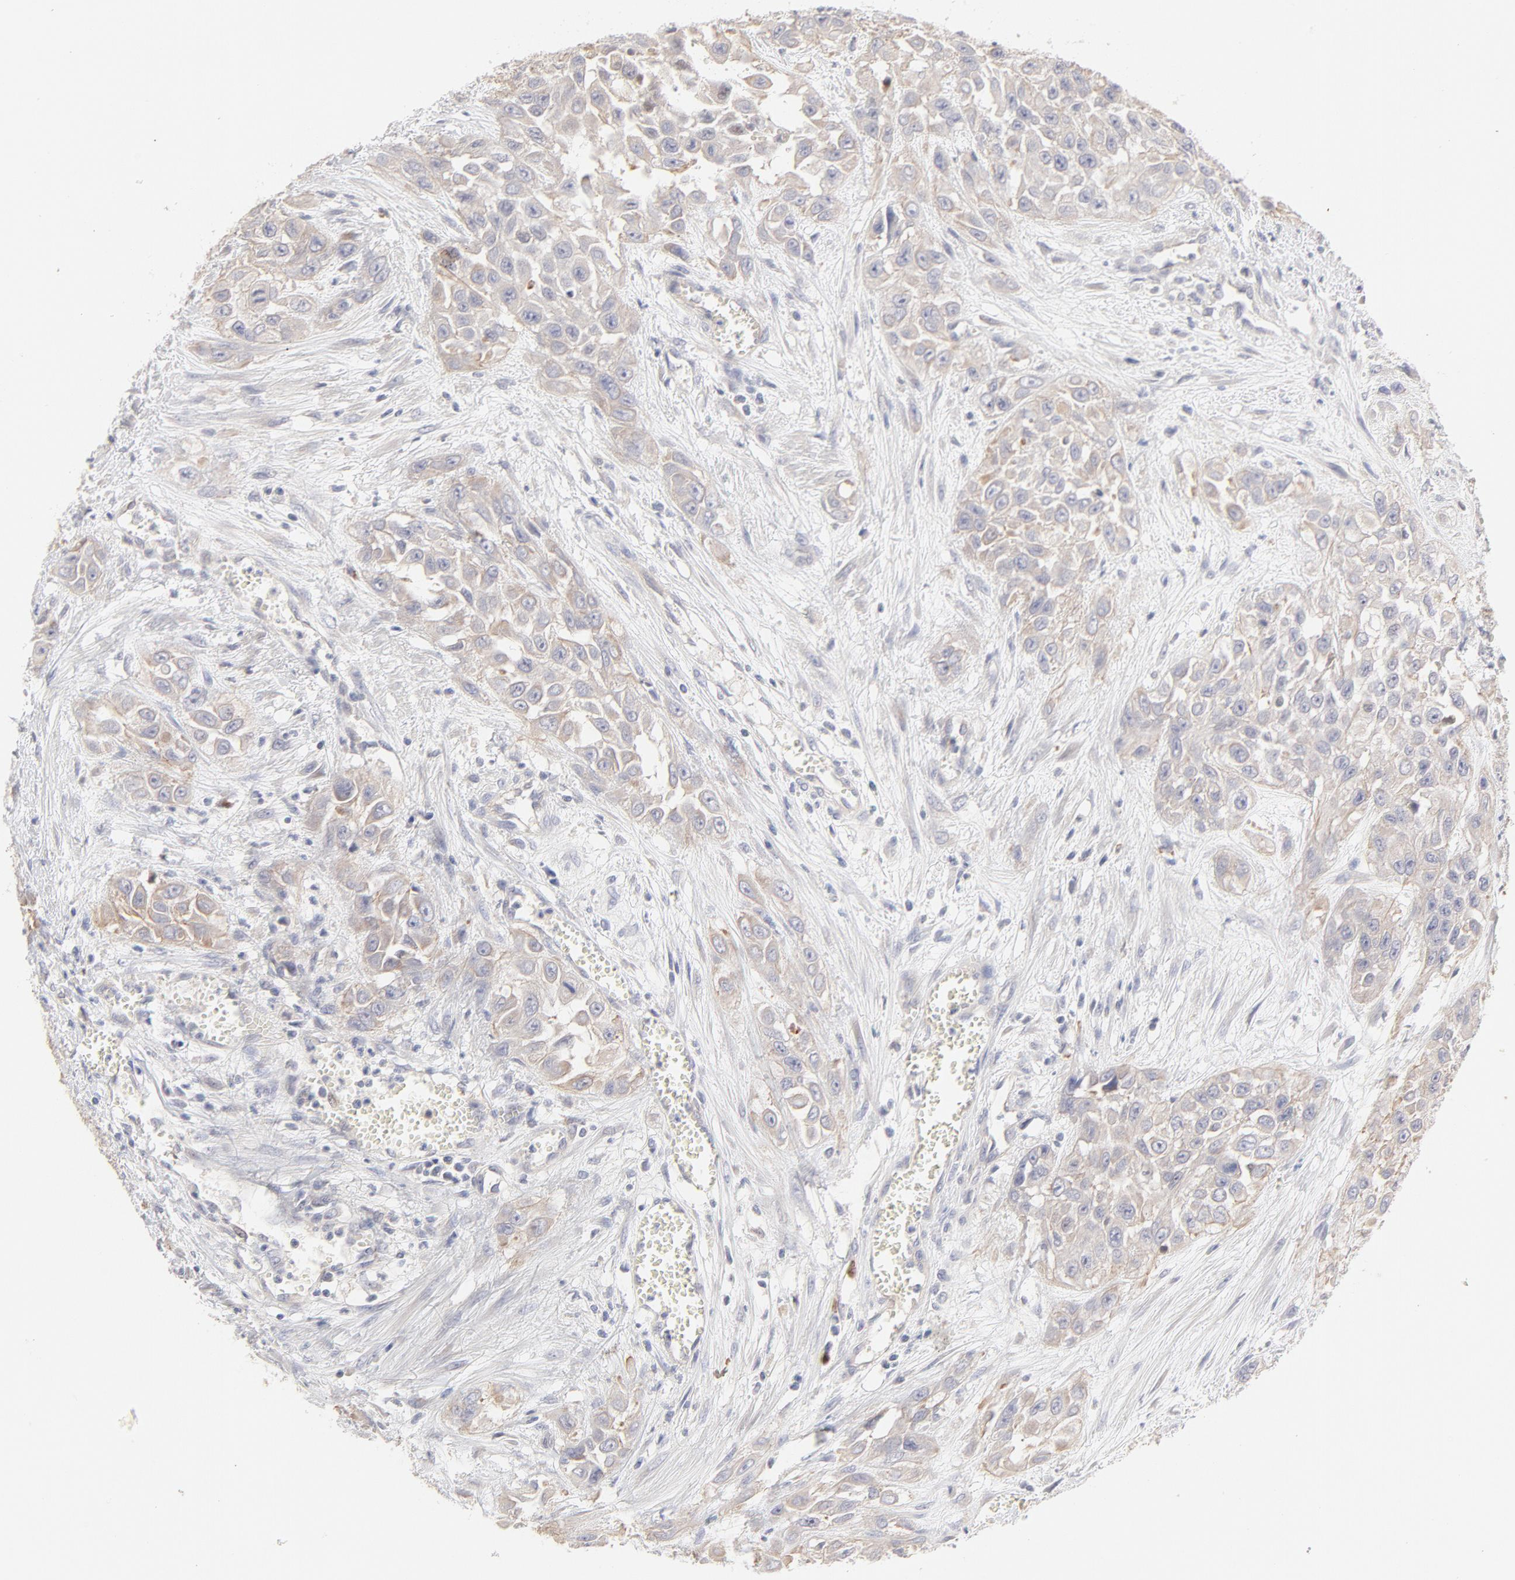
{"staining": {"intensity": "weak", "quantity": ">75%", "location": "cytoplasmic/membranous"}, "tissue": "urothelial cancer", "cell_type": "Tumor cells", "image_type": "cancer", "snomed": [{"axis": "morphology", "description": "Urothelial carcinoma, High grade"}, {"axis": "topography", "description": "Urinary bladder"}], "caption": "Protein staining of high-grade urothelial carcinoma tissue exhibits weak cytoplasmic/membranous expression in about >75% of tumor cells.", "gene": "ELF3", "patient": {"sex": "male", "age": 57}}